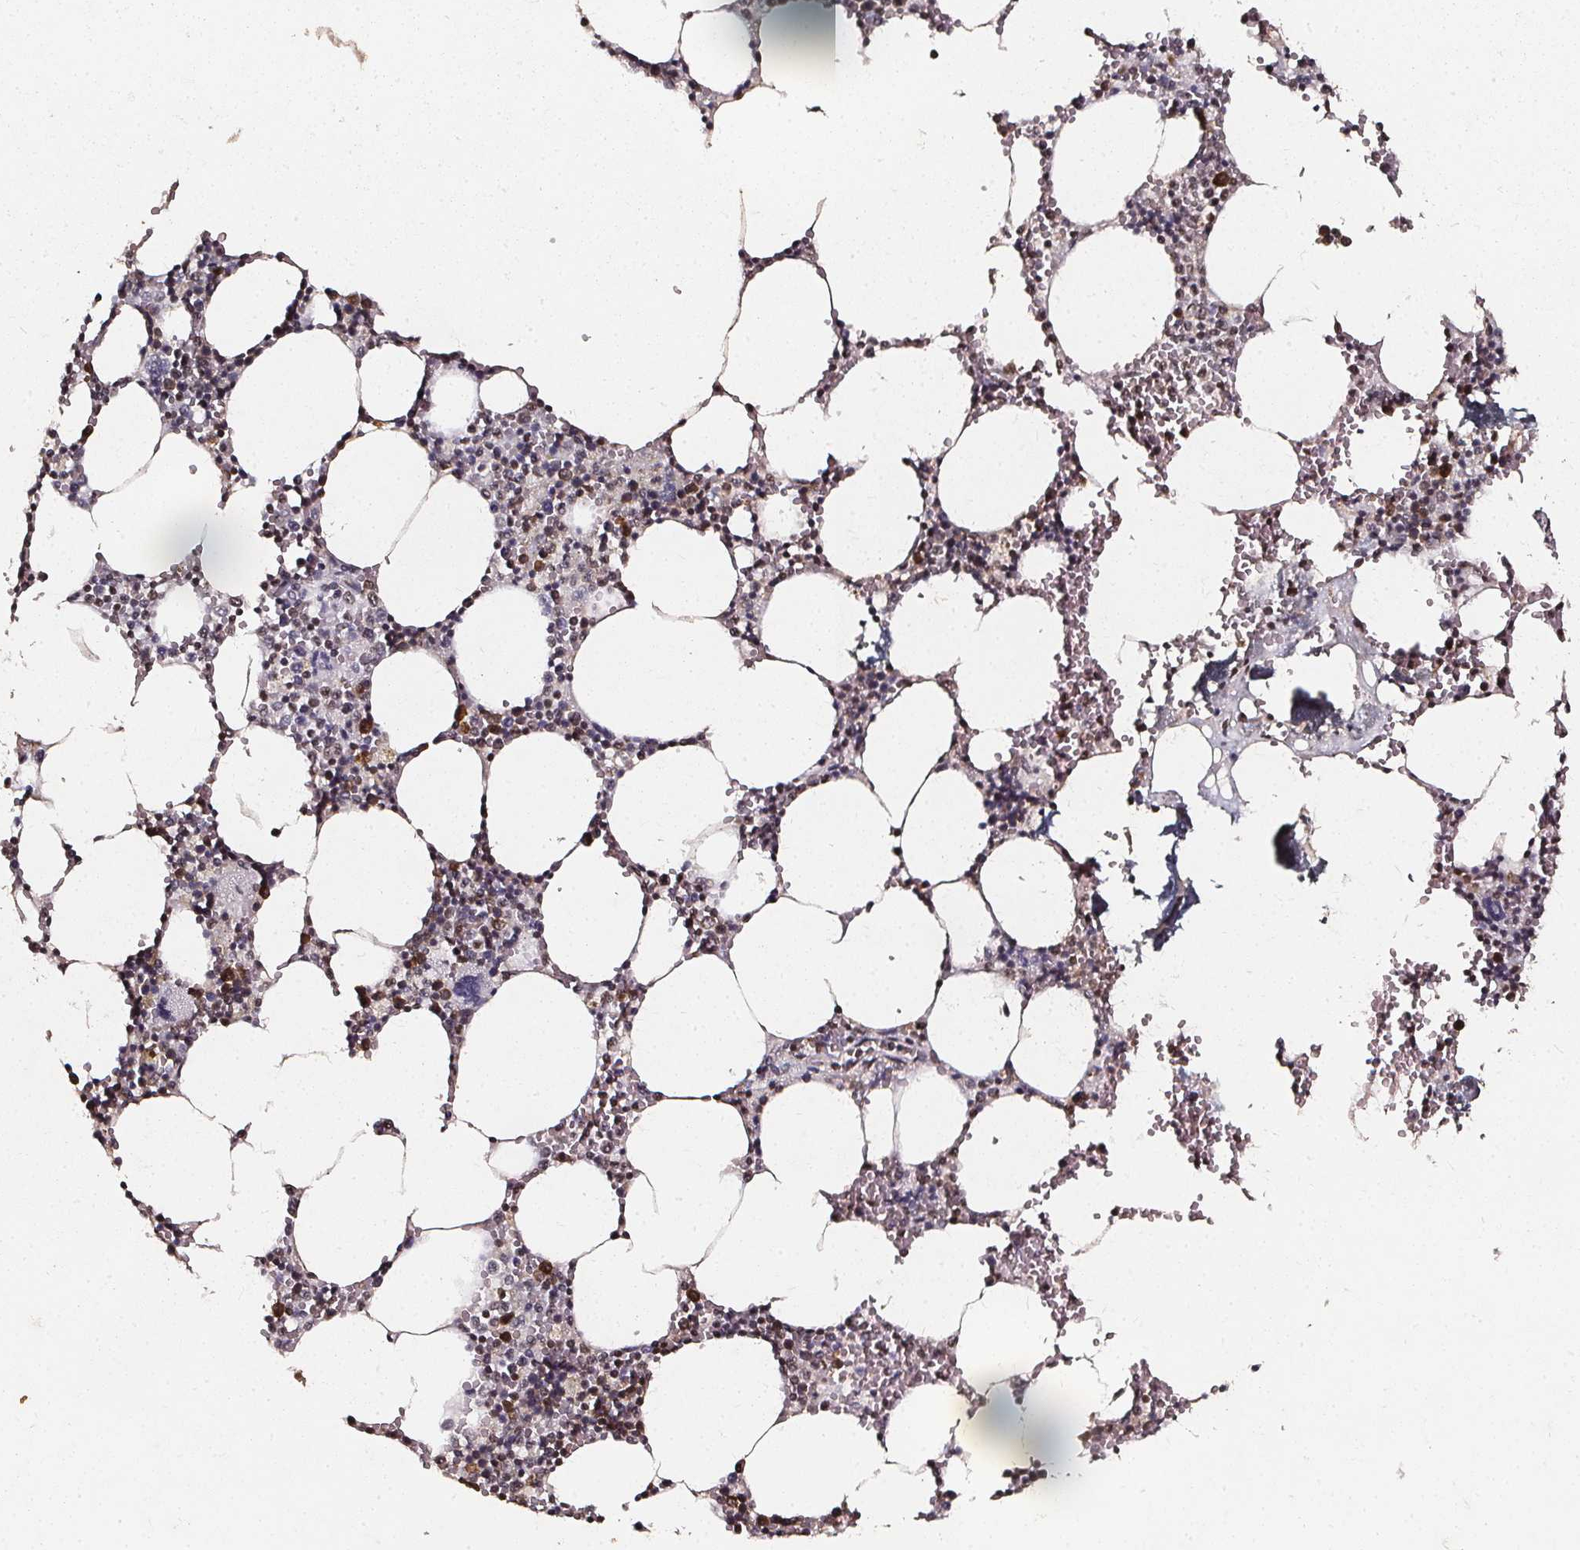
{"staining": {"intensity": "strong", "quantity": "25%-75%", "location": "cytoplasmic/membranous,nuclear"}, "tissue": "bone marrow", "cell_type": "Hematopoietic cells", "image_type": "normal", "snomed": [{"axis": "morphology", "description": "Normal tissue, NOS"}, {"axis": "topography", "description": "Bone marrow"}], "caption": "Brown immunohistochemical staining in normal bone marrow displays strong cytoplasmic/membranous,nuclear positivity in about 25%-75% of hematopoietic cells. Using DAB (brown) and hematoxylin (blue) stains, captured at high magnification using brightfield microscopy.", "gene": "SMN1", "patient": {"sex": "male", "age": 54}}